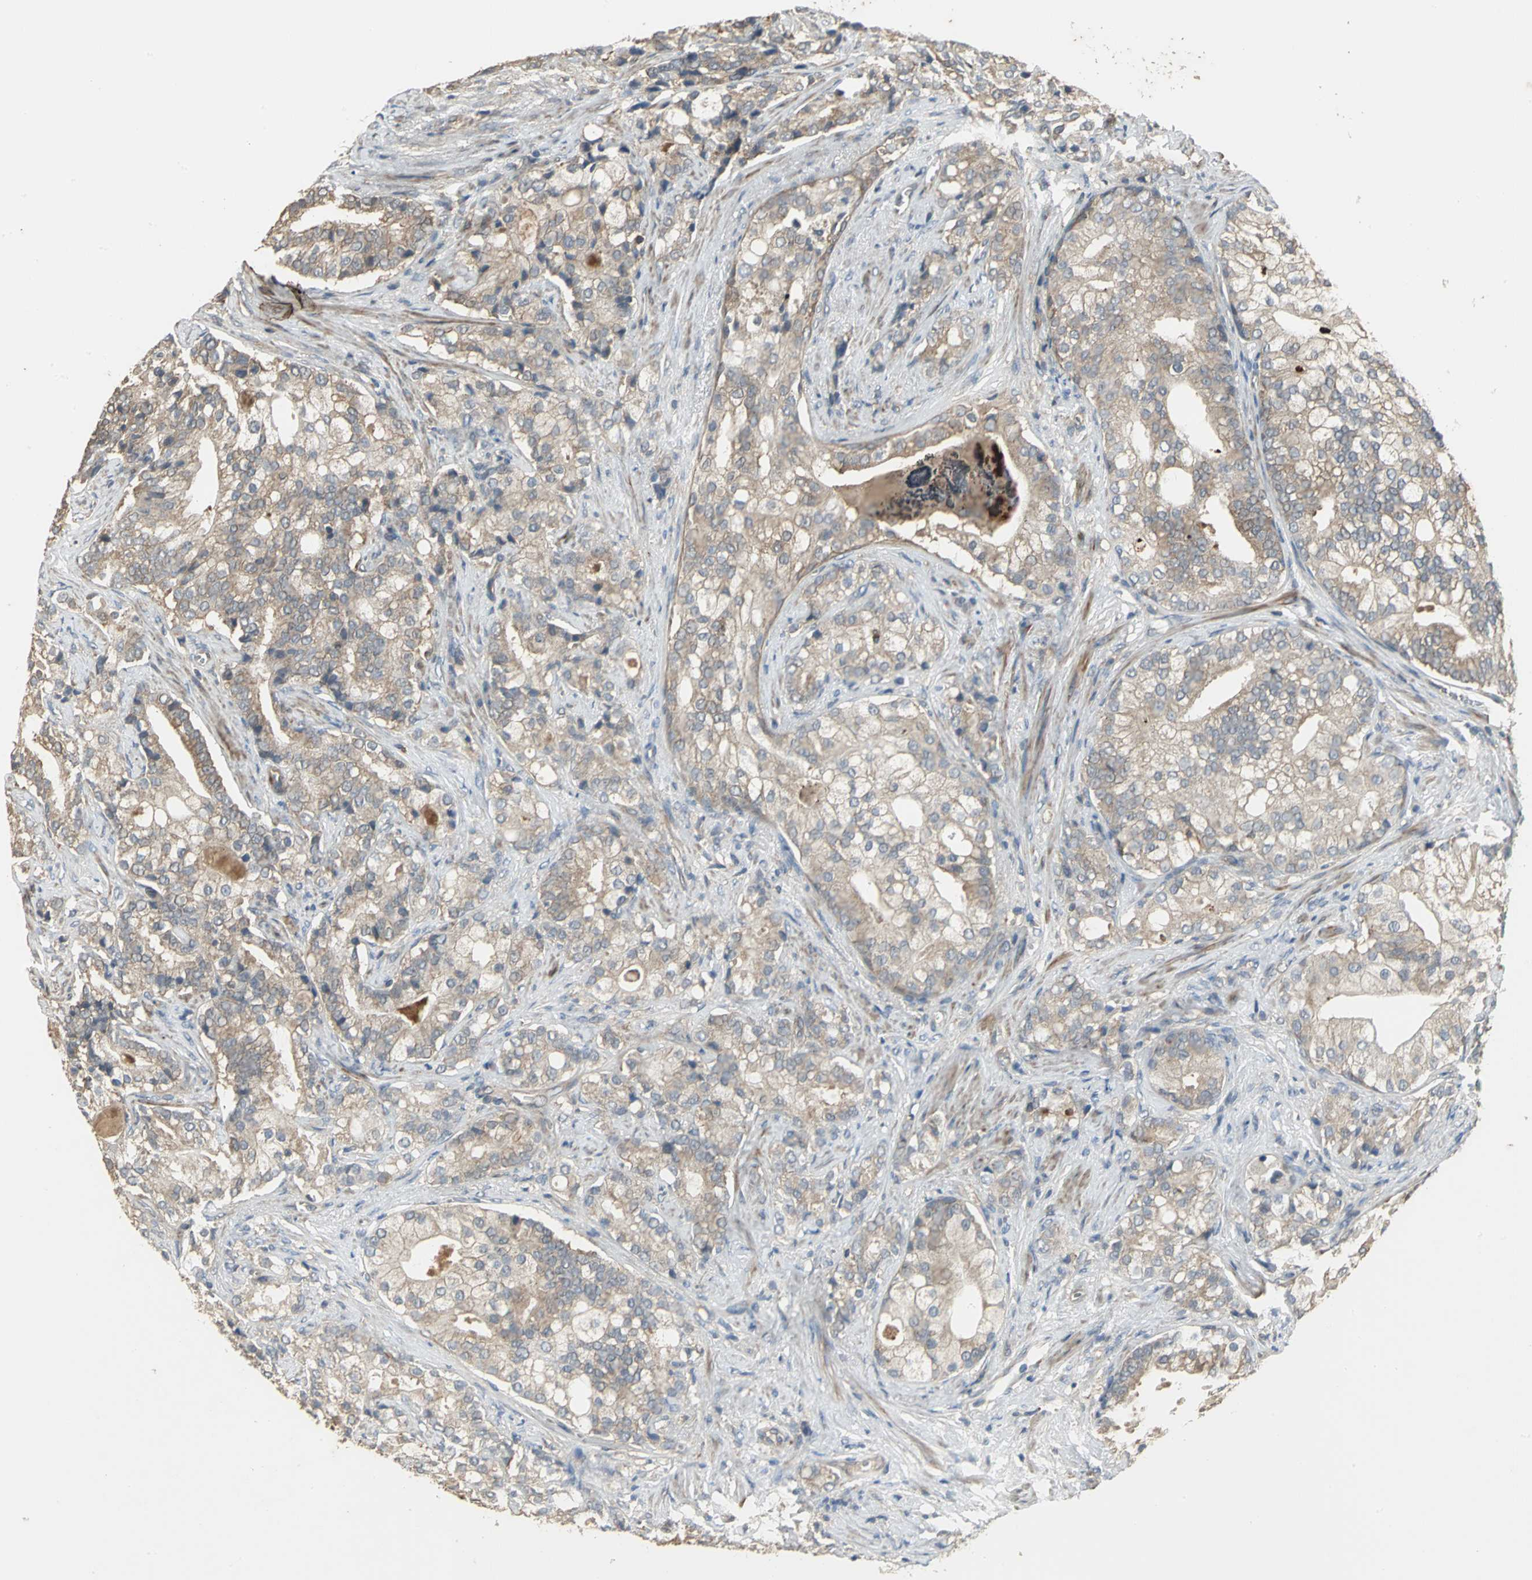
{"staining": {"intensity": "weak", "quantity": ">75%", "location": "cytoplasmic/membranous"}, "tissue": "prostate cancer", "cell_type": "Tumor cells", "image_type": "cancer", "snomed": [{"axis": "morphology", "description": "Adenocarcinoma, Low grade"}, {"axis": "topography", "description": "Prostate"}], "caption": "Immunohistochemical staining of adenocarcinoma (low-grade) (prostate) exhibits weak cytoplasmic/membranous protein staining in about >75% of tumor cells. (DAB IHC, brown staining for protein, blue staining for nuclei).", "gene": "MET", "patient": {"sex": "male", "age": 58}}